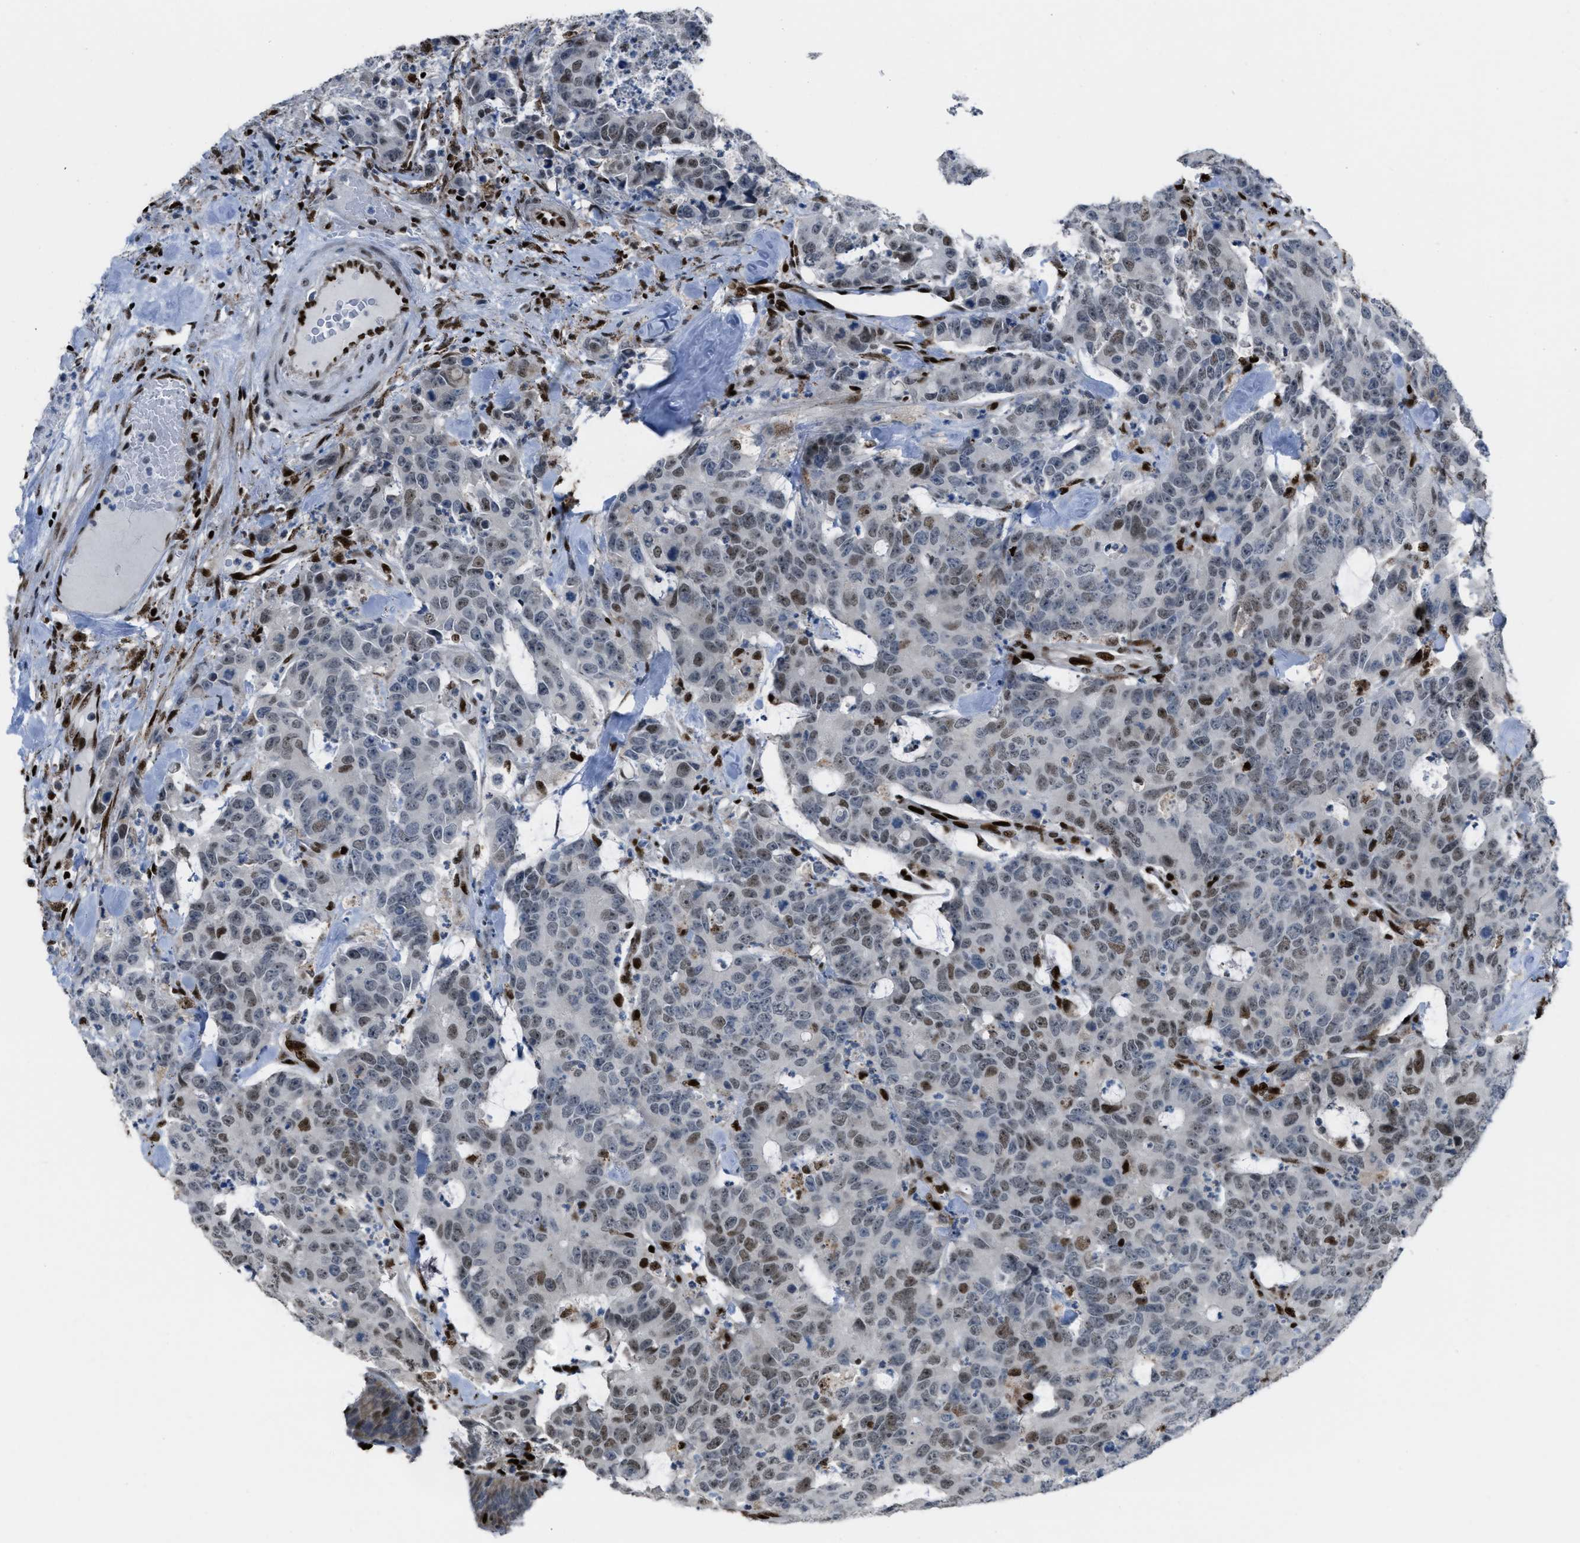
{"staining": {"intensity": "moderate", "quantity": "25%-75%", "location": "nuclear"}, "tissue": "colorectal cancer", "cell_type": "Tumor cells", "image_type": "cancer", "snomed": [{"axis": "morphology", "description": "Adenocarcinoma, NOS"}, {"axis": "topography", "description": "Colon"}], "caption": "Protein staining by IHC displays moderate nuclear expression in about 25%-75% of tumor cells in colorectal cancer. Using DAB (3,3'-diaminobenzidine) (brown) and hematoxylin (blue) stains, captured at high magnification using brightfield microscopy.", "gene": "SLFN5", "patient": {"sex": "female", "age": 86}}